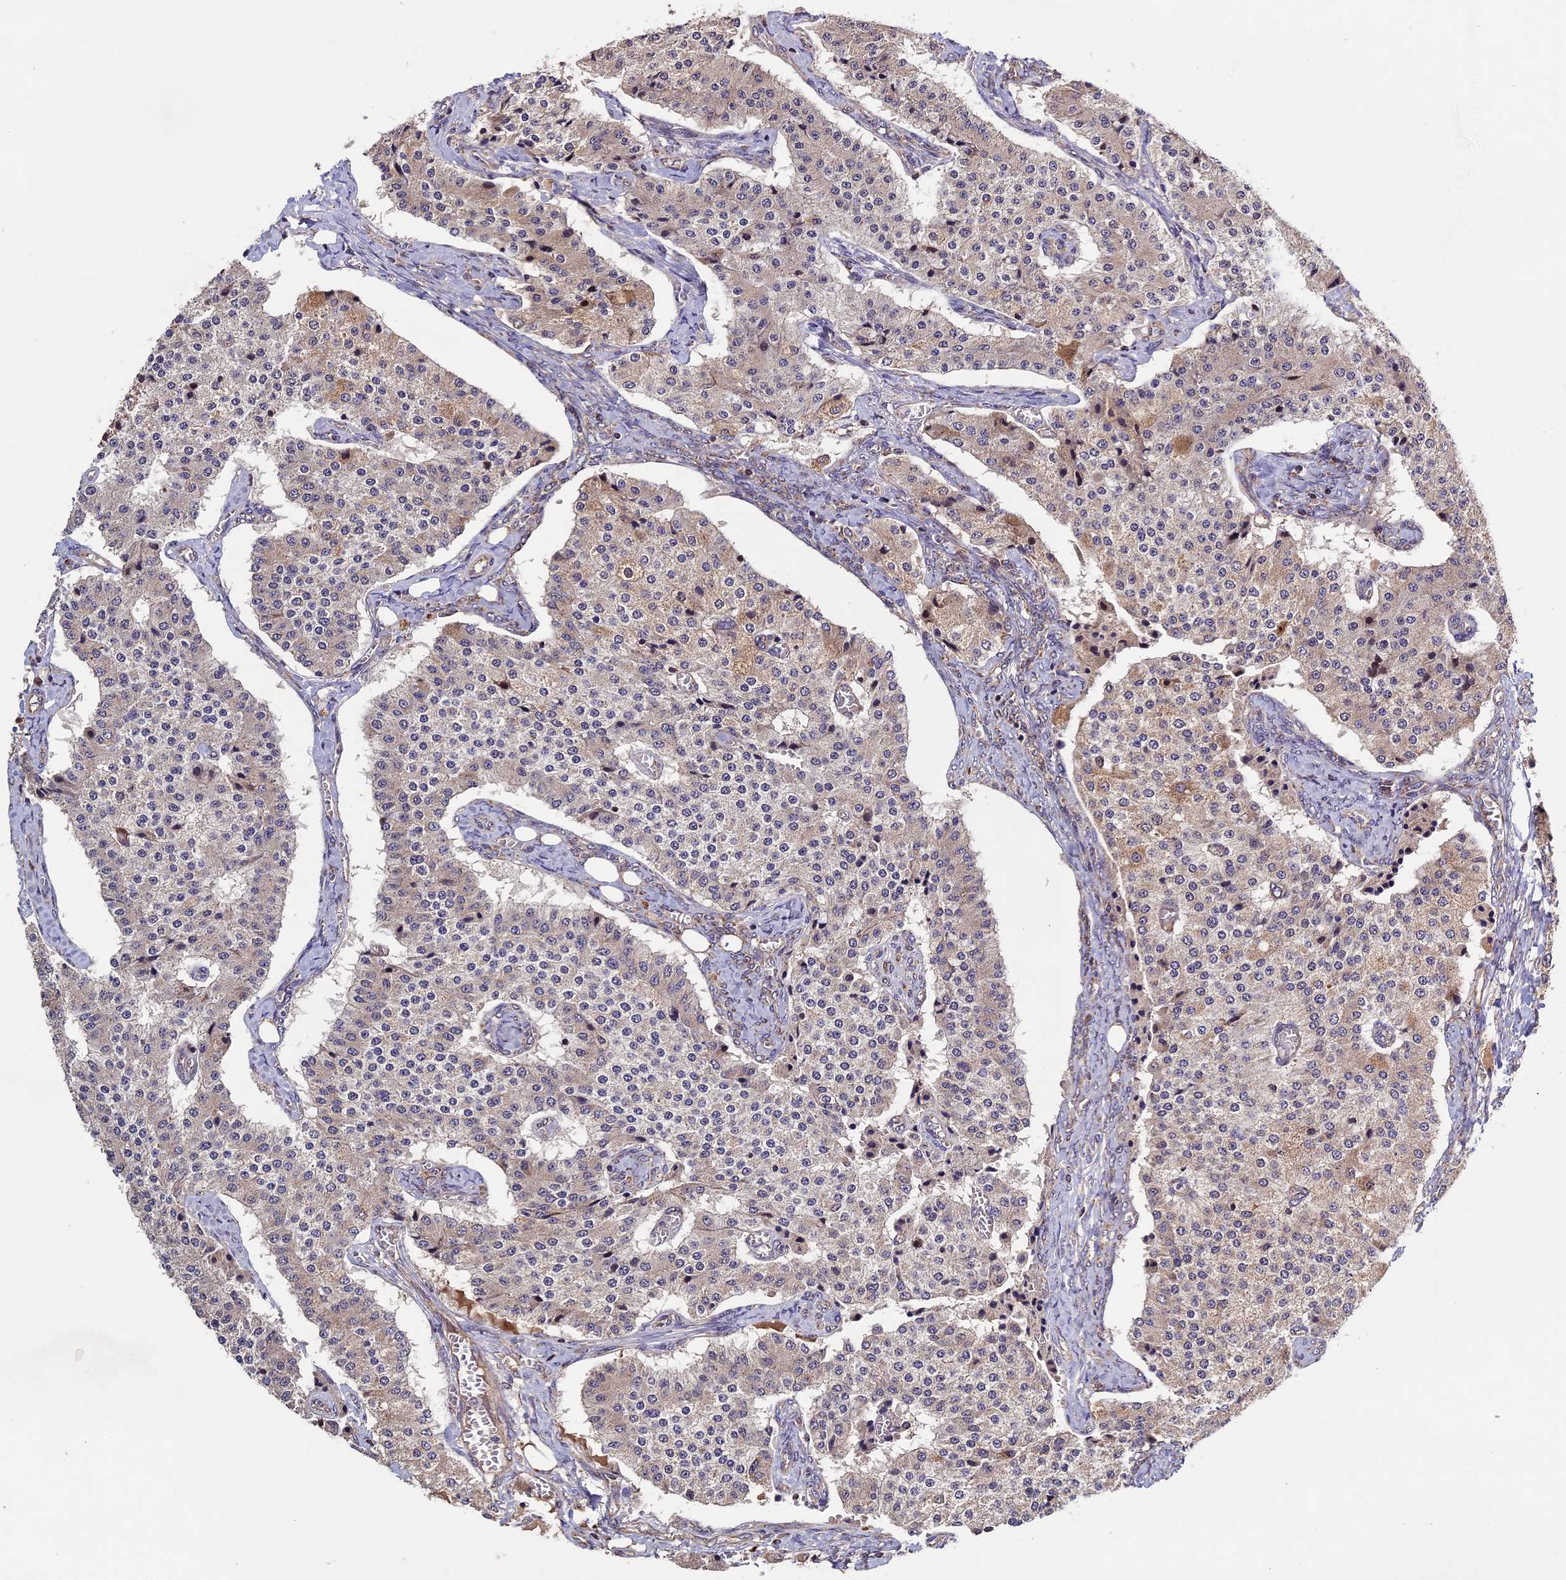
{"staining": {"intensity": "weak", "quantity": "<25%", "location": "cytoplasmic/membranous"}, "tissue": "carcinoid", "cell_type": "Tumor cells", "image_type": "cancer", "snomed": [{"axis": "morphology", "description": "Carcinoid, malignant, NOS"}, {"axis": "topography", "description": "Colon"}], "caption": "An image of carcinoid stained for a protein shows no brown staining in tumor cells. Brightfield microscopy of immunohistochemistry (IHC) stained with DAB (3,3'-diaminobenzidine) (brown) and hematoxylin (blue), captured at high magnification.", "gene": "RNF17", "patient": {"sex": "female", "age": 52}}